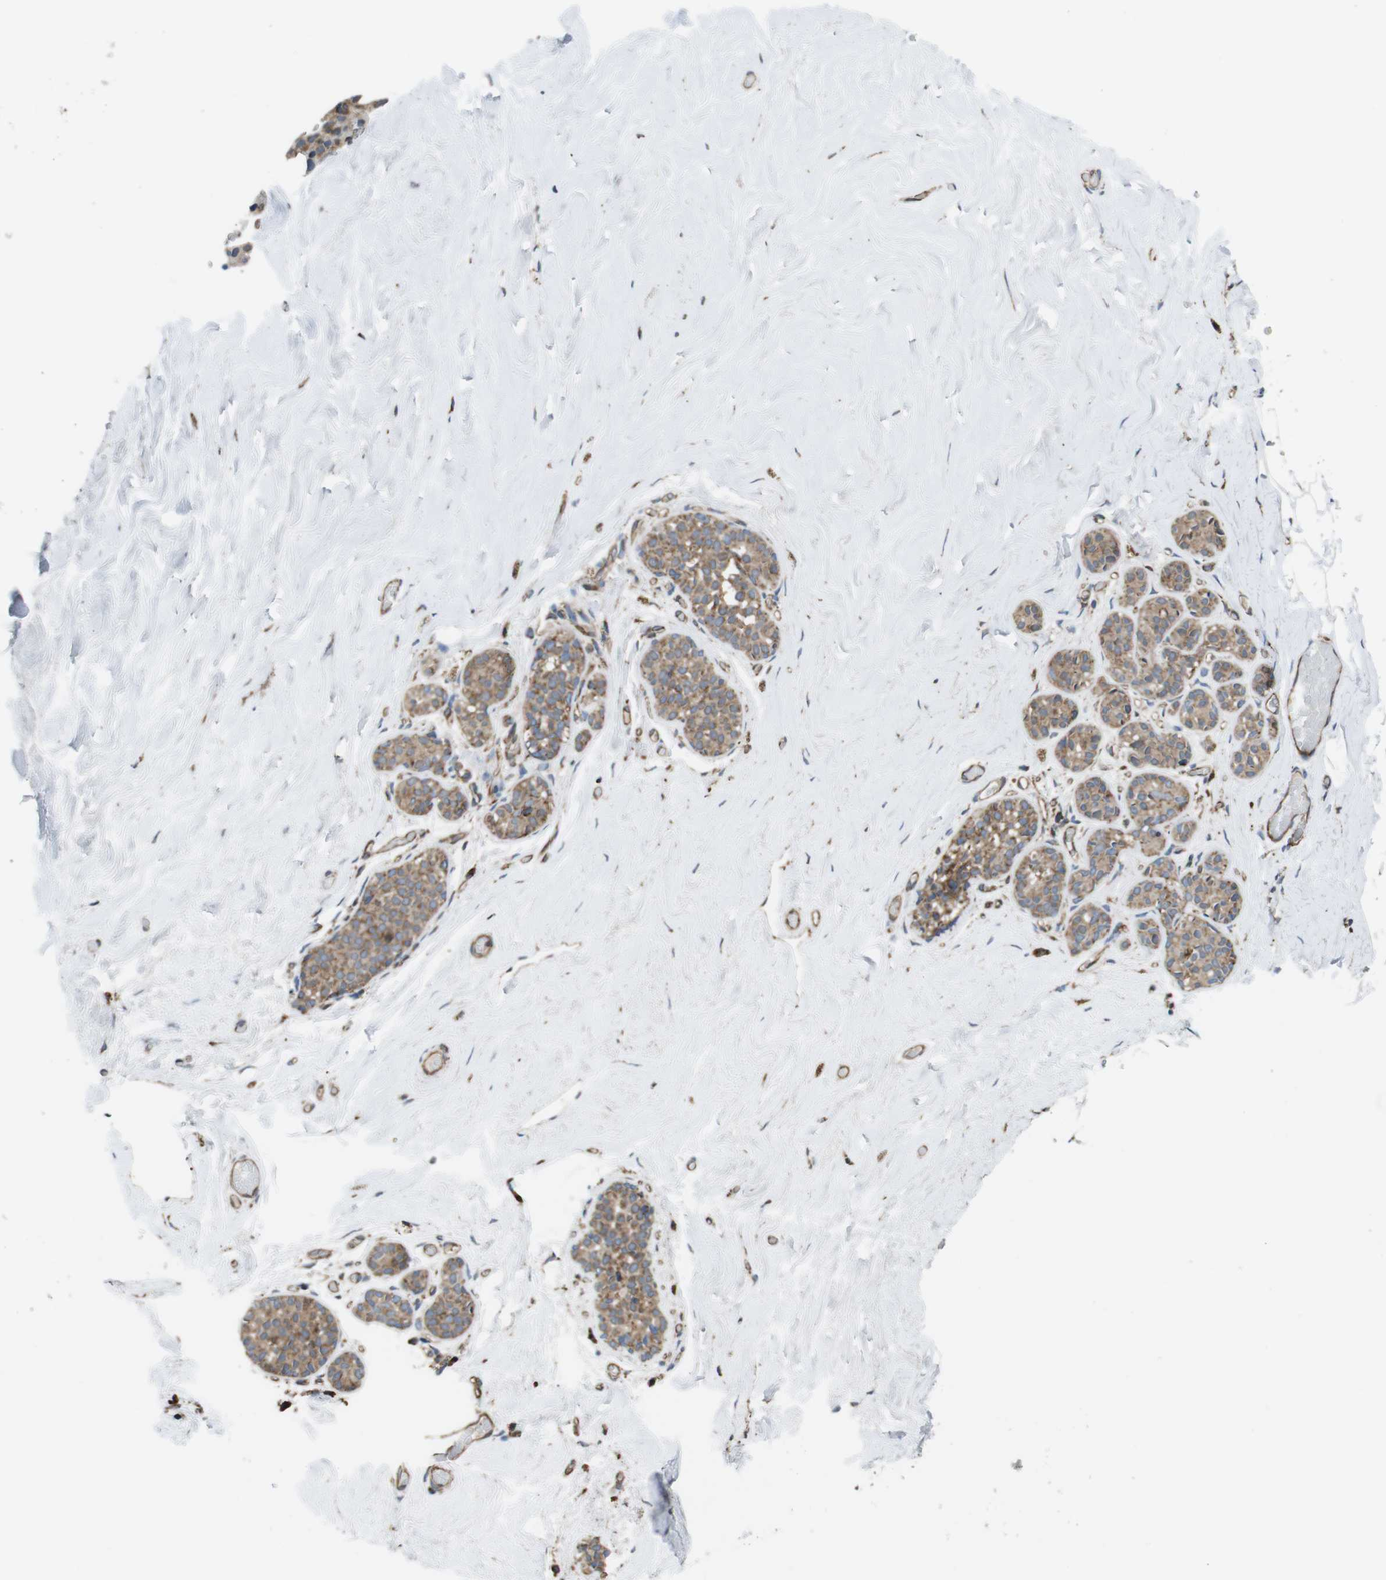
{"staining": {"intensity": "moderate", "quantity": ">75%", "location": "cytoplasmic/membranous"}, "tissue": "breast", "cell_type": "Adipocytes", "image_type": "normal", "snomed": [{"axis": "morphology", "description": "Normal tissue, NOS"}, {"axis": "topography", "description": "Breast"}], "caption": "An image of human breast stained for a protein exhibits moderate cytoplasmic/membranous brown staining in adipocytes. (DAB IHC with brightfield microscopy, high magnification).", "gene": "GIMAP8", "patient": {"sex": "female", "age": 75}}